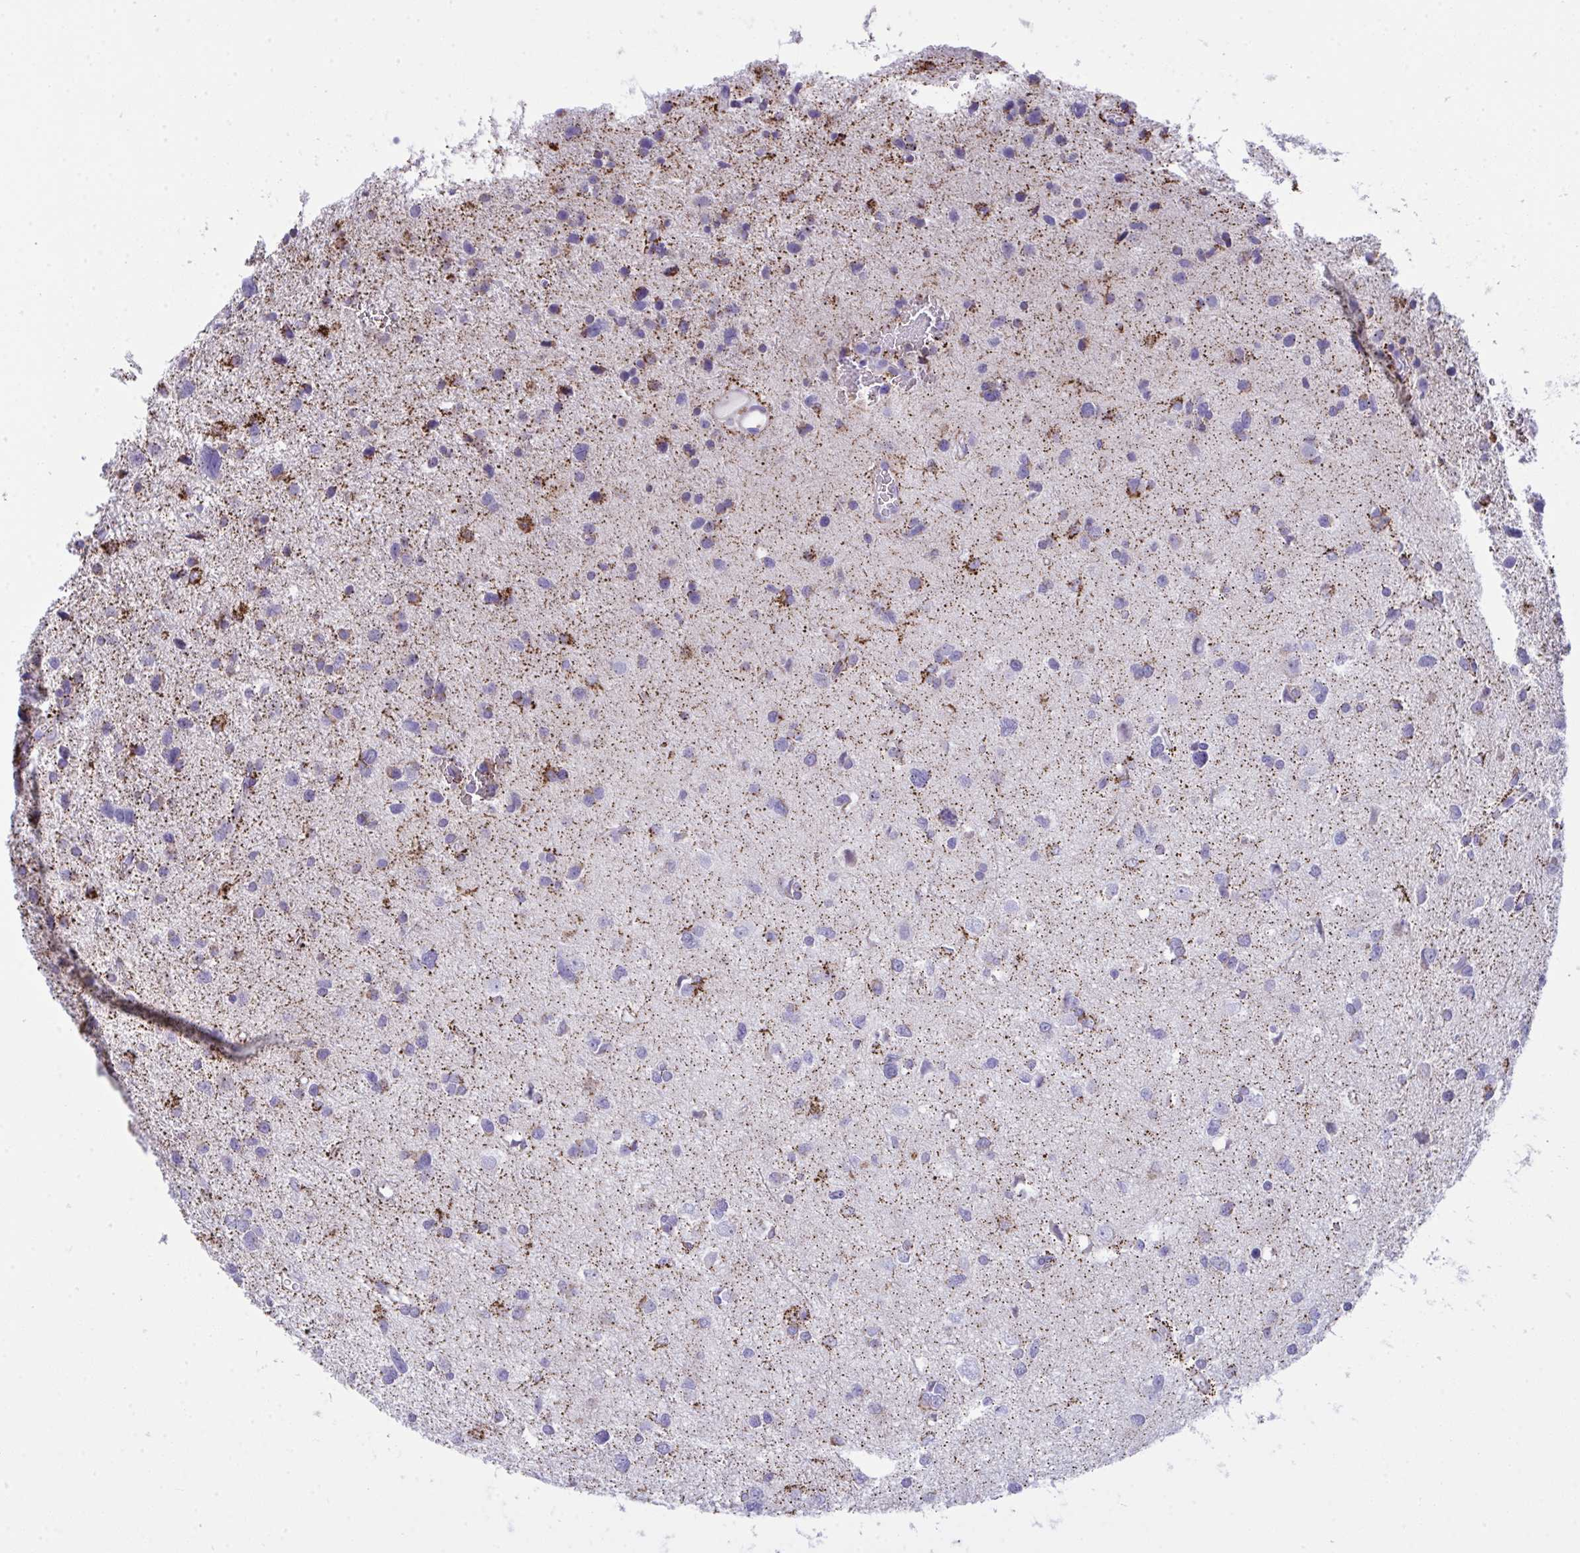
{"staining": {"intensity": "strong", "quantity": "<25%", "location": "cytoplasmic/membranous"}, "tissue": "glioma", "cell_type": "Tumor cells", "image_type": "cancer", "snomed": [{"axis": "morphology", "description": "Glioma, malignant, Low grade"}, {"axis": "topography", "description": "Brain"}], "caption": "Tumor cells show medium levels of strong cytoplasmic/membranous positivity in approximately <25% of cells in low-grade glioma (malignant).", "gene": "PLA2G12B", "patient": {"sex": "female", "age": 55}}